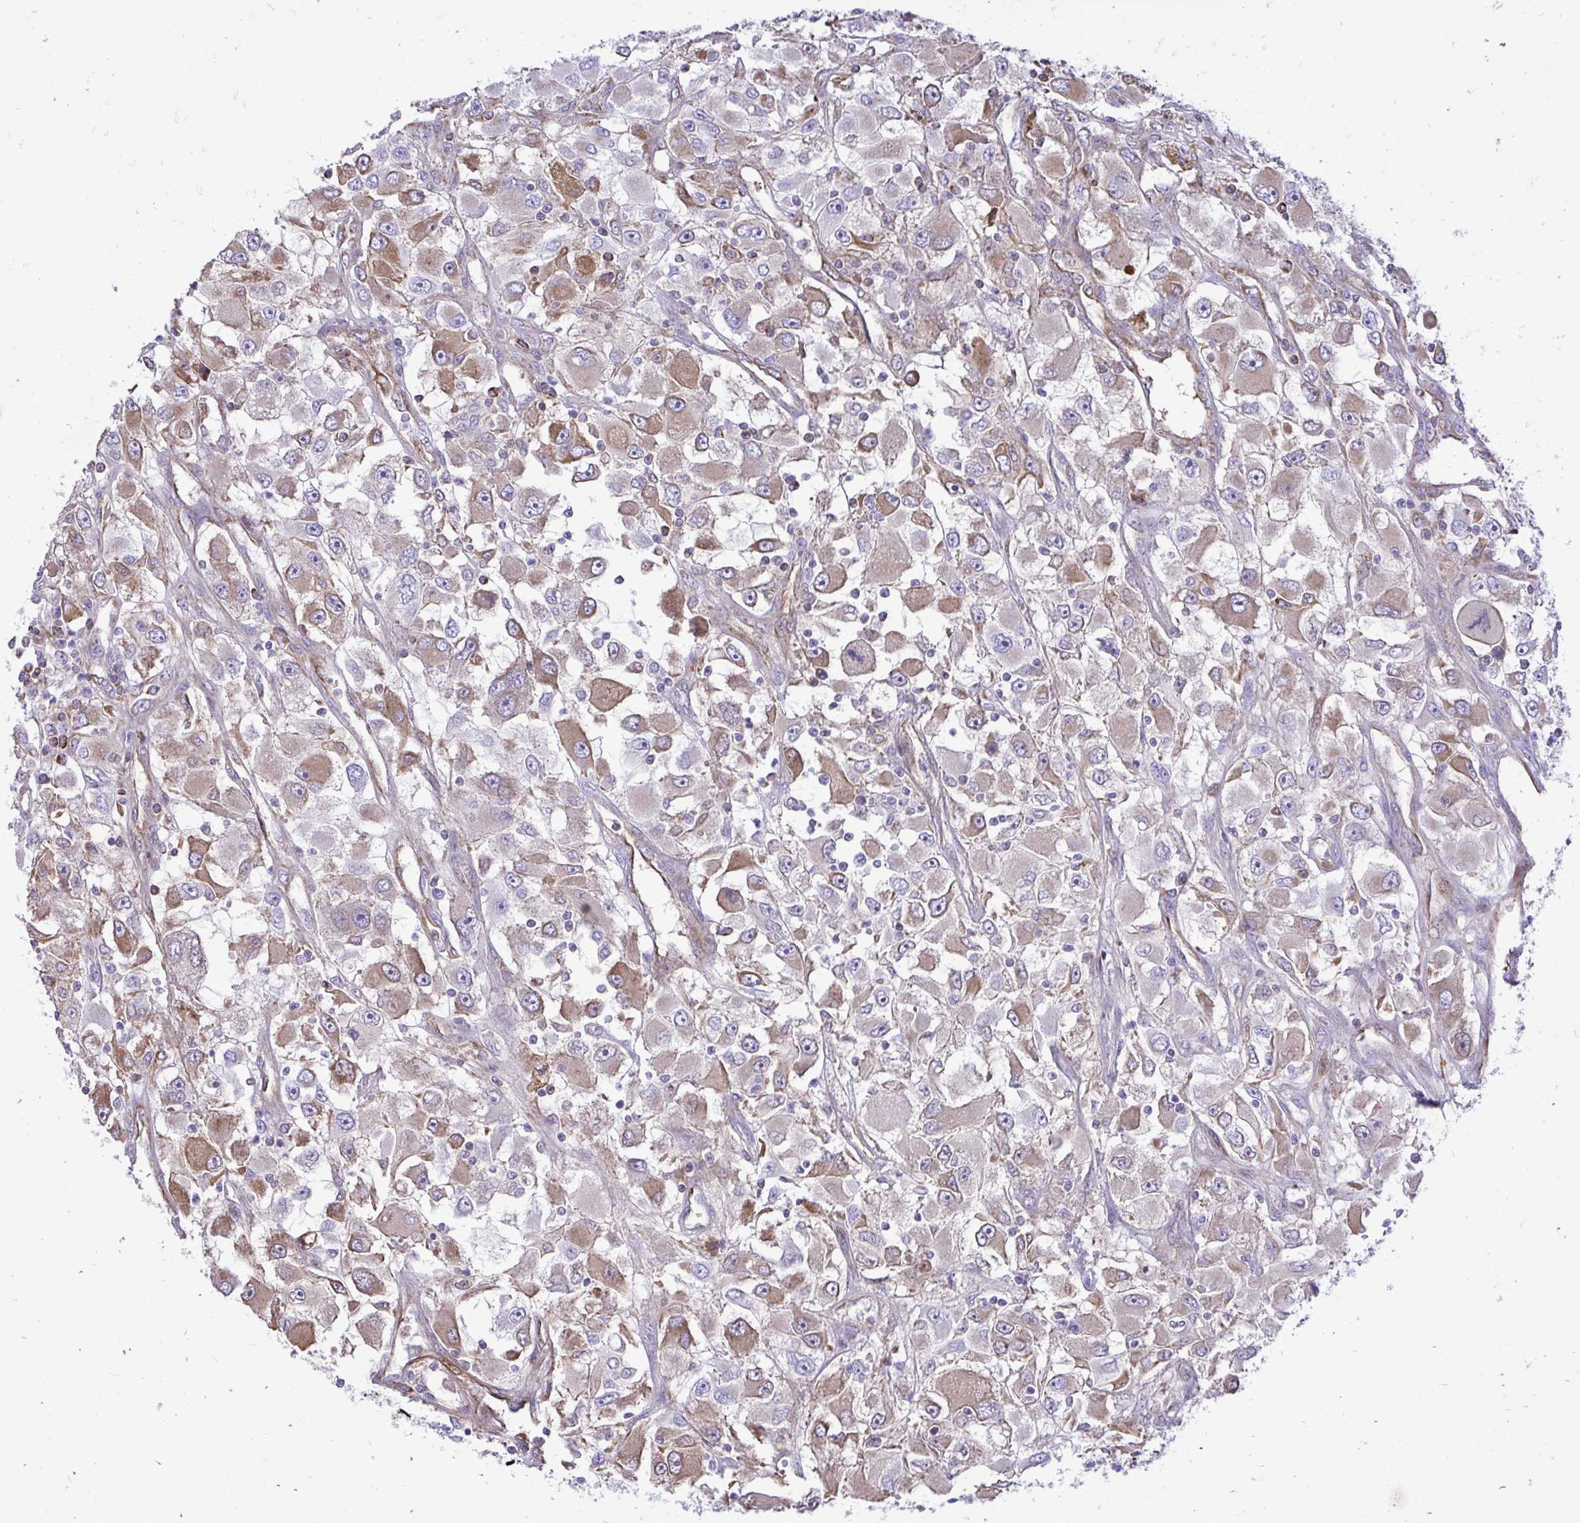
{"staining": {"intensity": "moderate", "quantity": "25%-75%", "location": "cytoplasmic/membranous"}, "tissue": "renal cancer", "cell_type": "Tumor cells", "image_type": "cancer", "snomed": [{"axis": "morphology", "description": "Adenocarcinoma, NOS"}, {"axis": "topography", "description": "Kidney"}], "caption": "An image showing moderate cytoplasmic/membranous expression in approximately 25%-75% of tumor cells in adenocarcinoma (renal), as visualized by brown immunohistochemical staining.", "gene": "ATP13A2", "patient": {"sex": "female", "age": 52}}